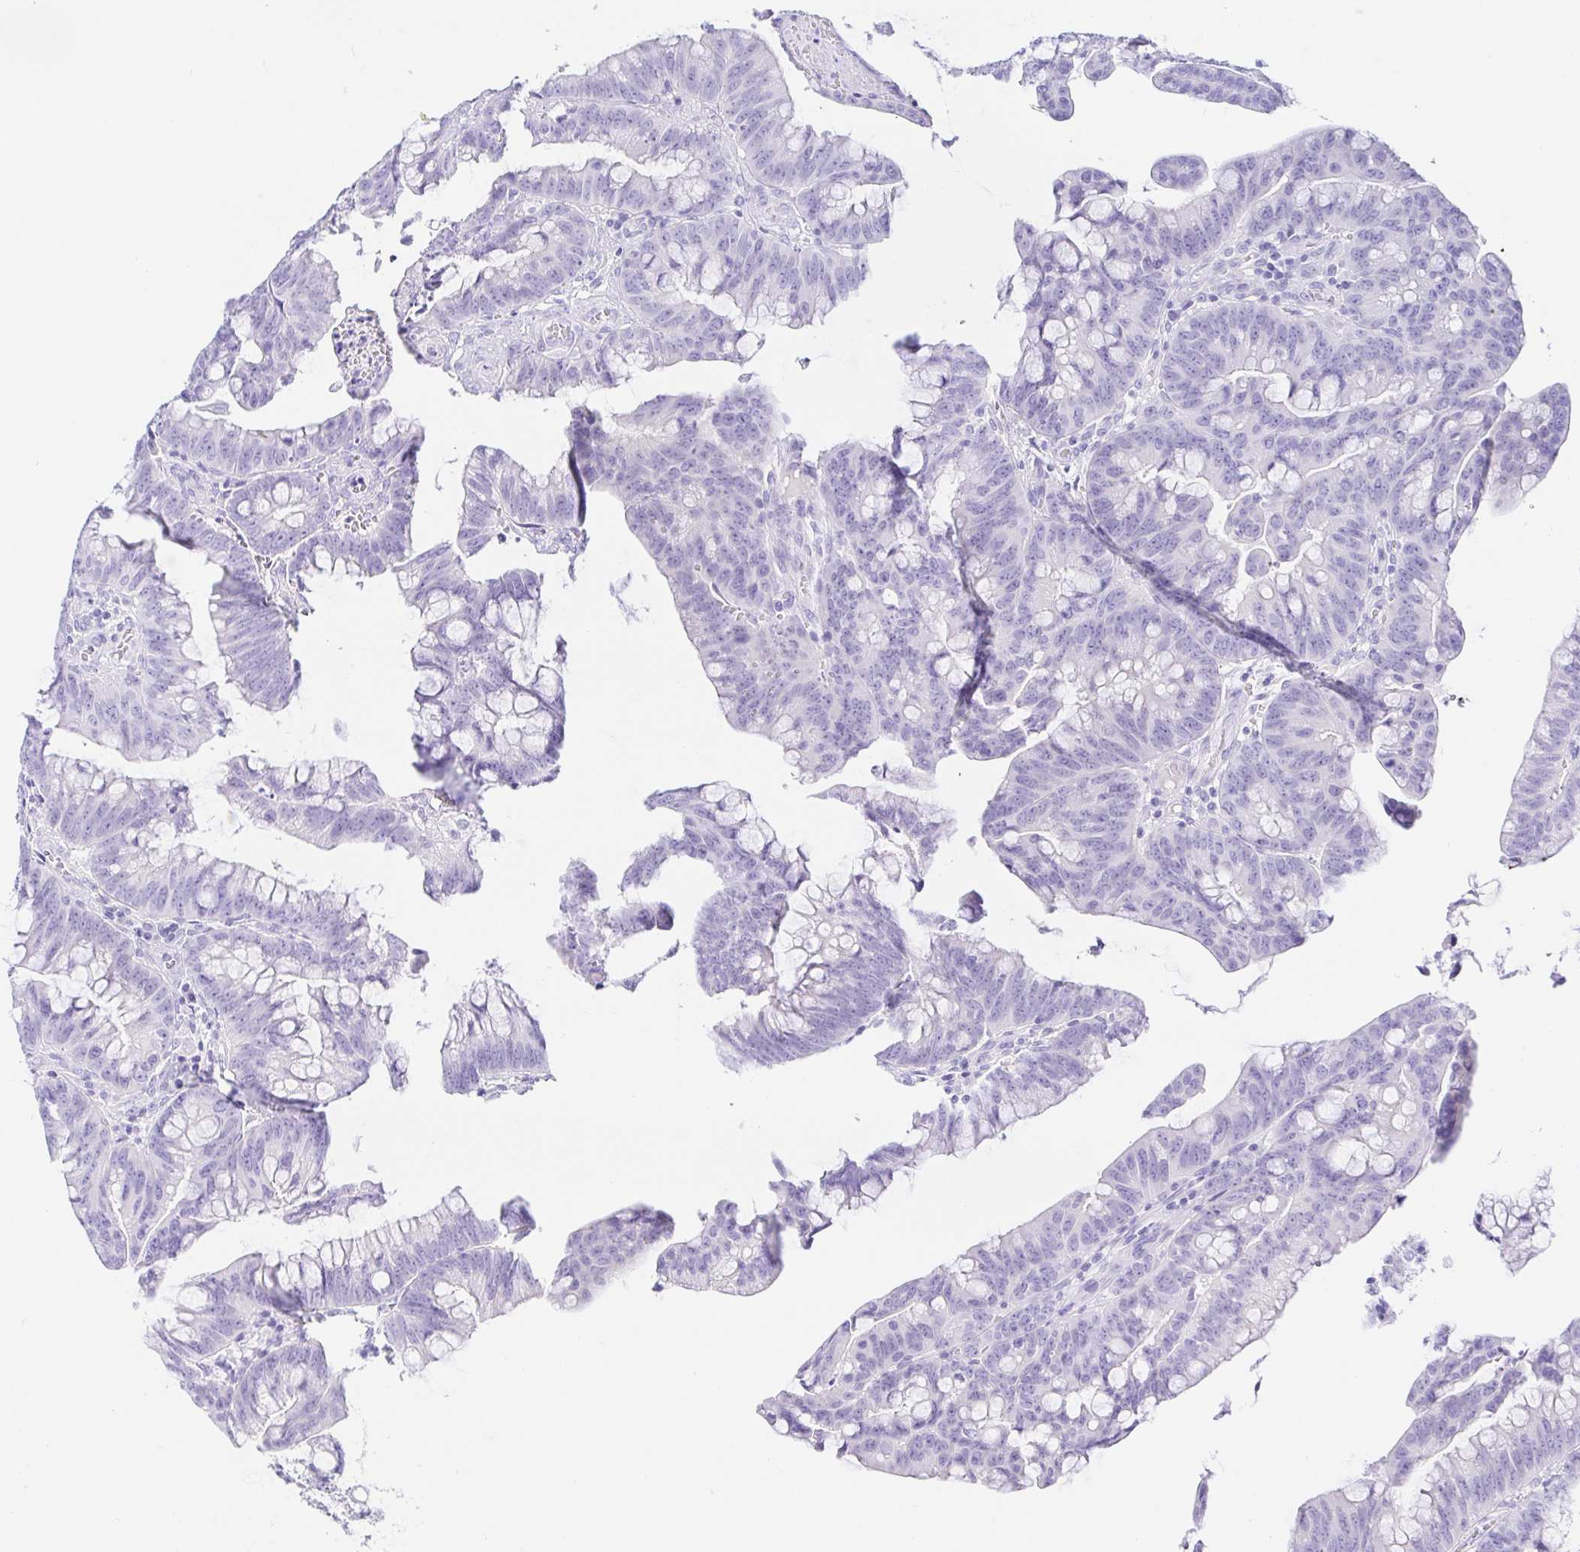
{"staining": {"intensity": "negative", "quantity": "none", "location": "none"}, "tissue": "colorectal cancer", "cell_type": "Tumor cells", "image_type": "cancer", "snomed": [{"axis": "morphology", "description": "Adenocarcinoma, NOS"}, {"axis": "topography", "description": "Colon"}], "caption": "The immunohistochemistry (IHC) photomicrograph has no significant positivity in tumor cells of colorectal cancer tissue.", "gene": "PAX8", "patient": {"sex": "male", "age": 62}}